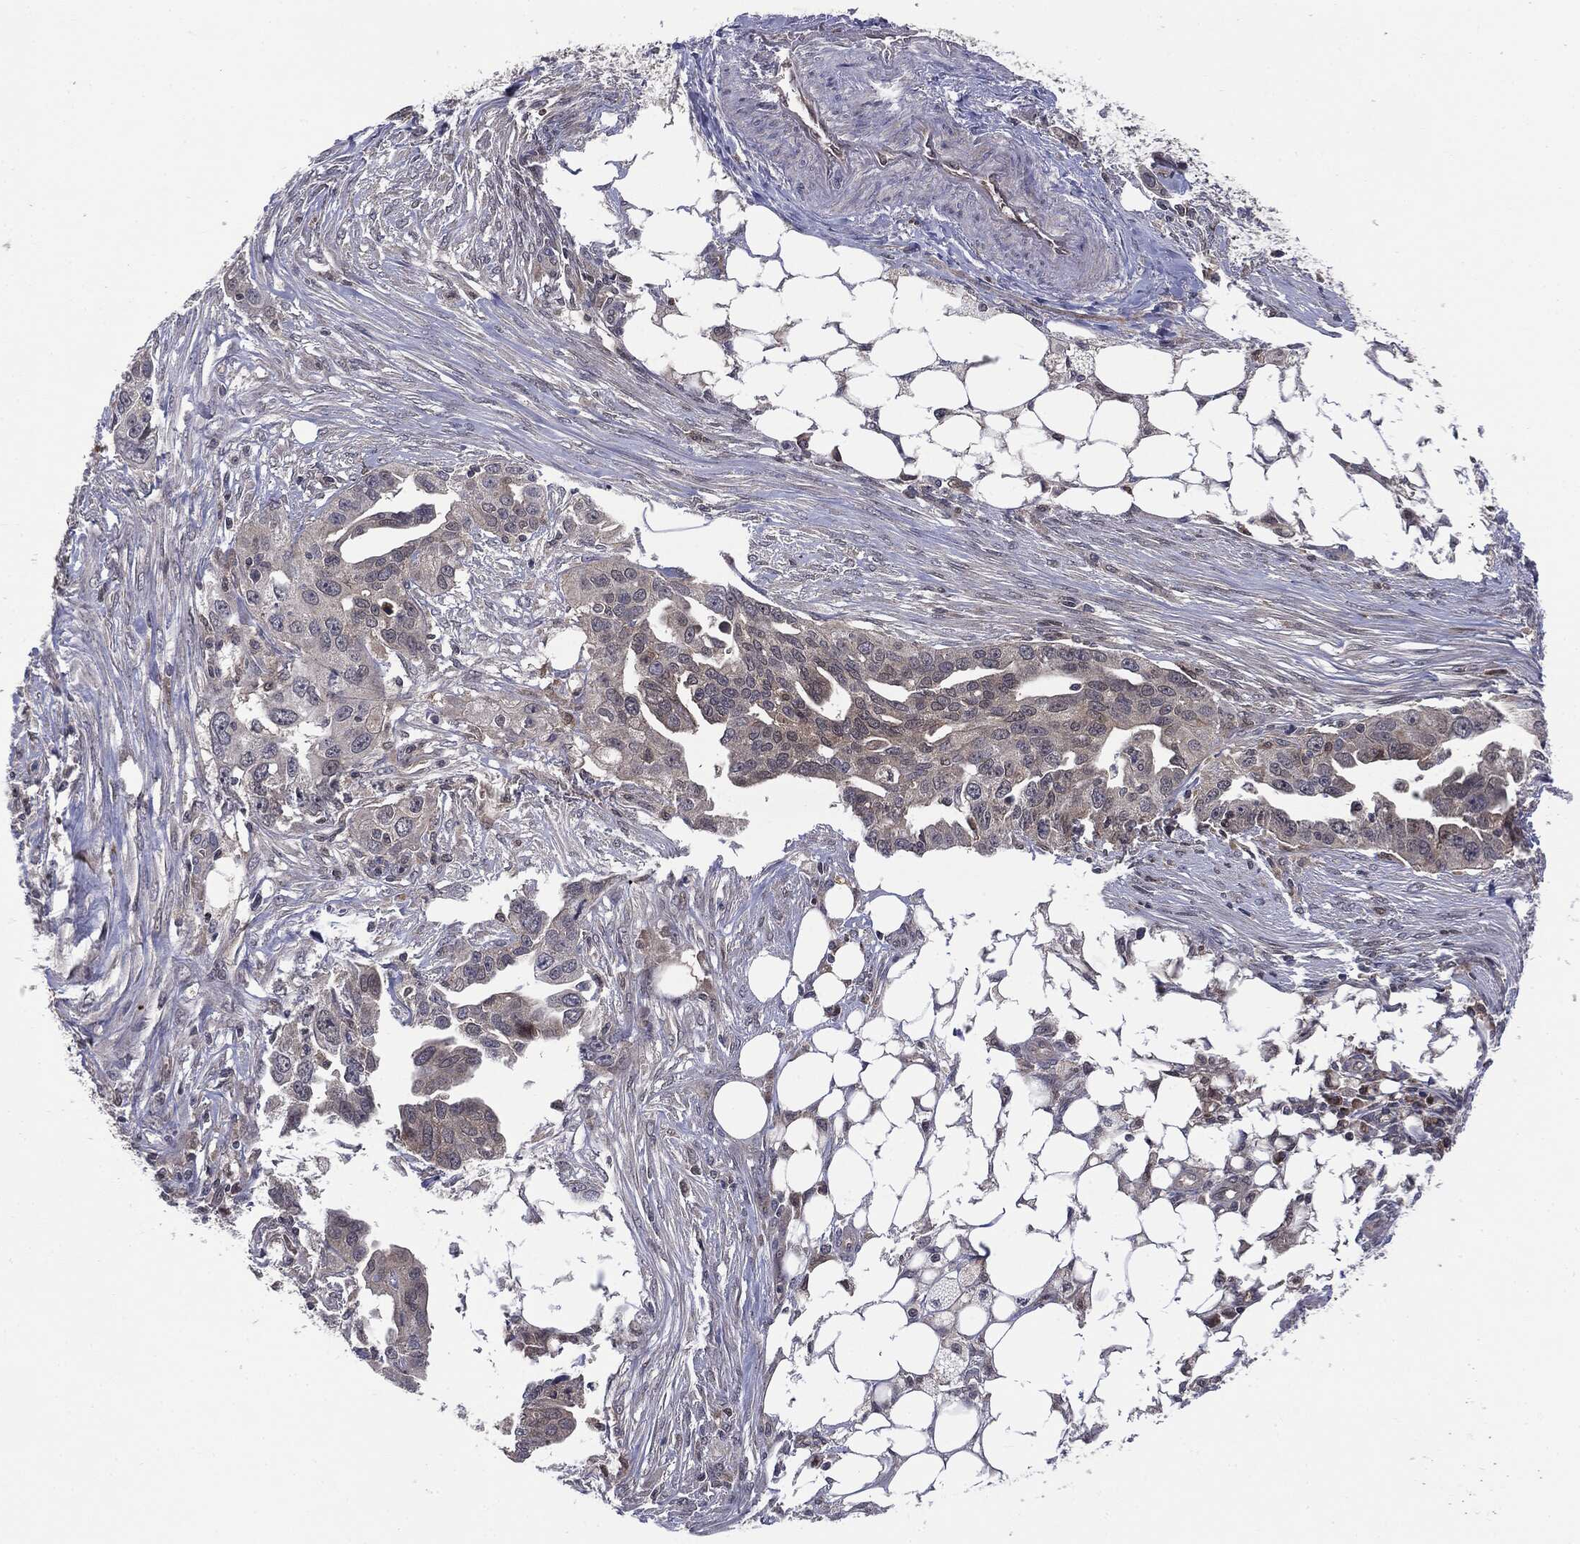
{"staining": {"intensity": "negative", "quantity": "none", "location": "none"}, "tissue": "ovarian cancer", "cell_type": "Tumor cells", "image_type": "cancer", "snomed": [{"axis": "morphology", "description": "Carcinoma, endometroid"}, {"axis": "morphology", "description": "Cystadenocarcinoma, serous, NOS"}, {"axis": "topography", "description": "Ovary"}], "caption": "Tumor cells show no significant positivity in endometroid carcinoma (ovarian).", "gene": "PTPA", "patient": {"sex": "female", "age": 45}}